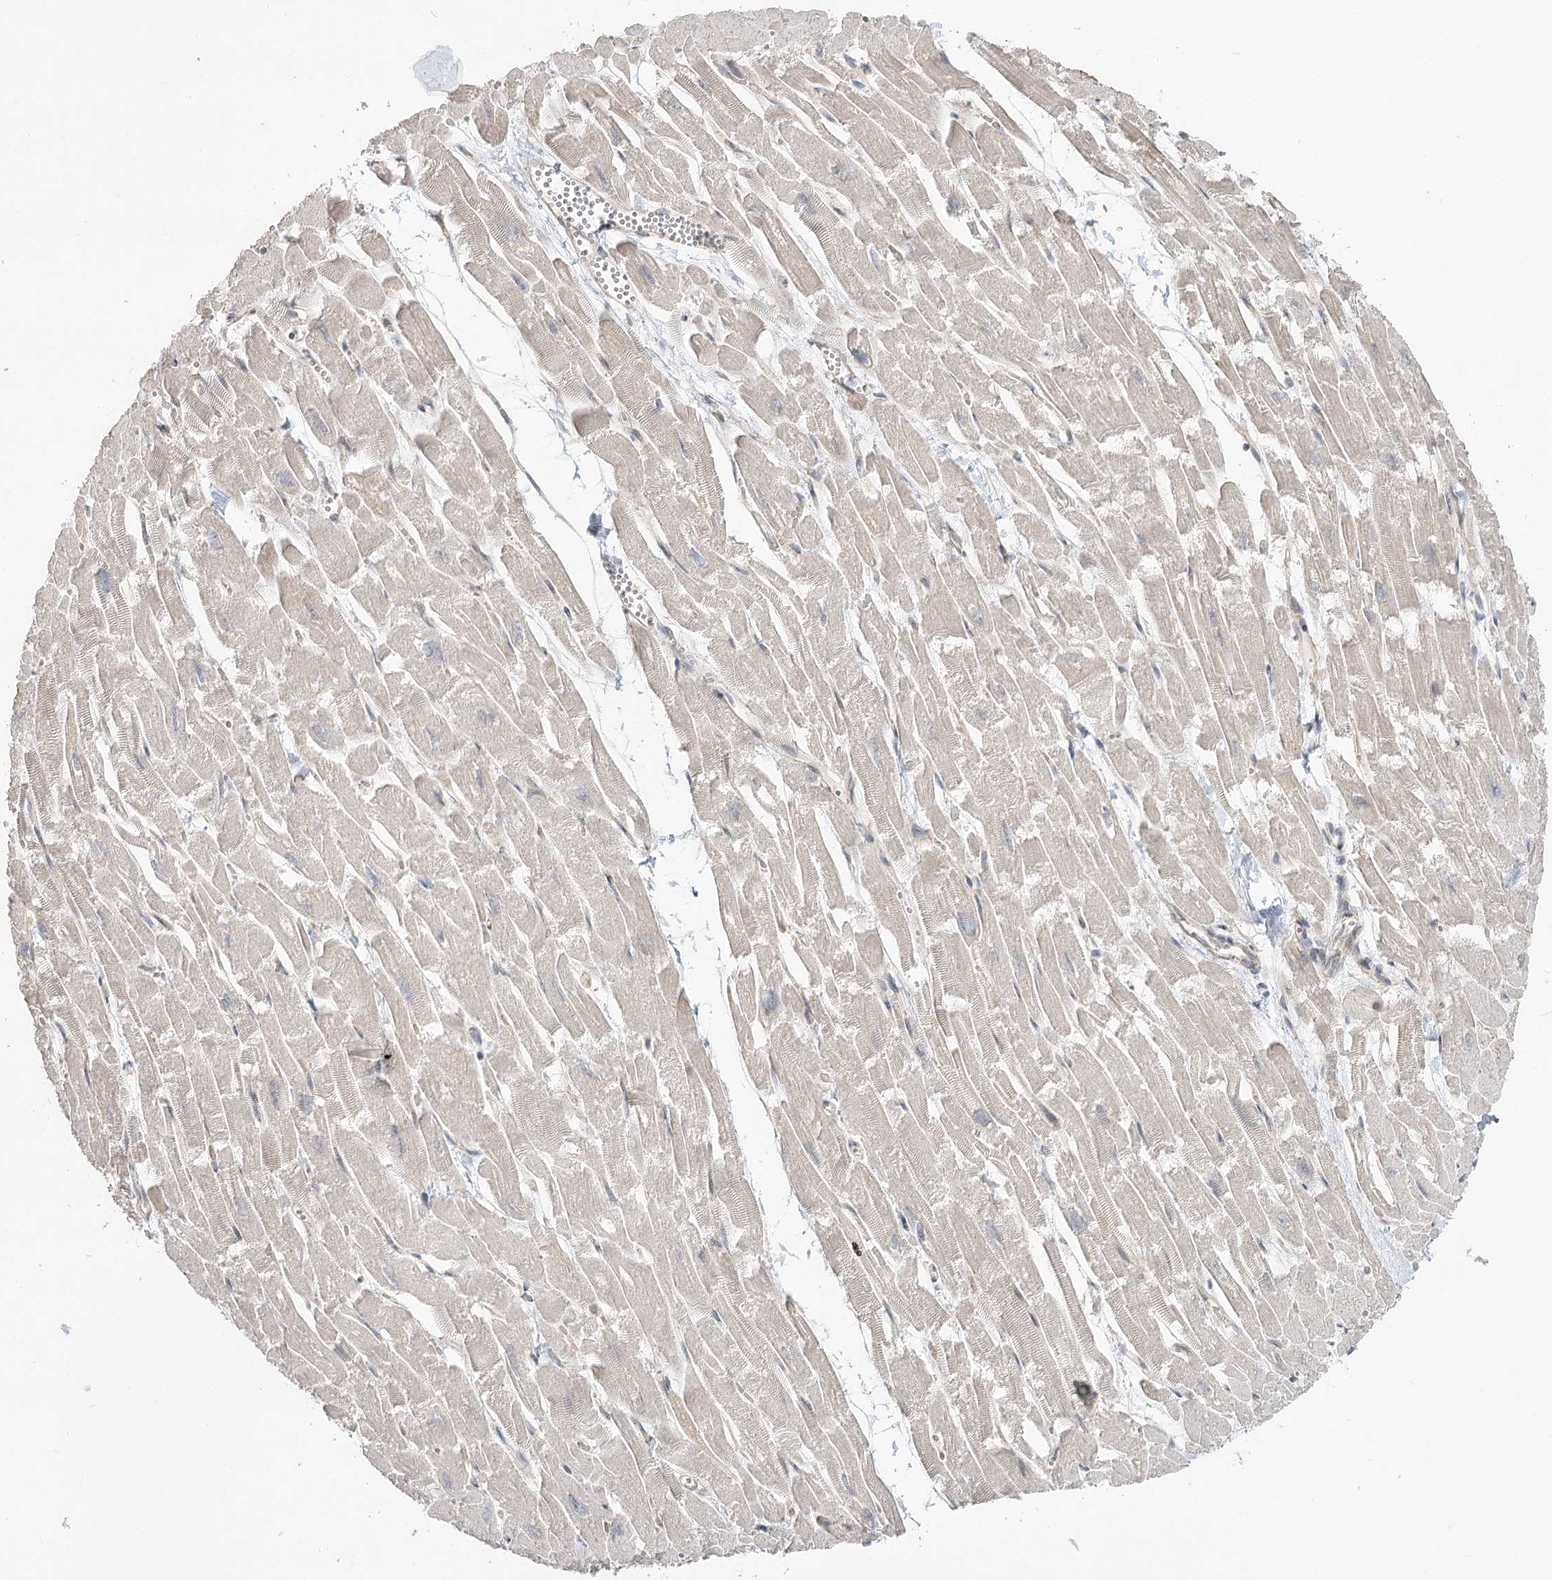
{"staining": {"intensity": "weak", "quantity": "25%-75%", "location": "cytoplasmic/membranous"}, "tissue": "heart muscle", "cell_type": "Cardiomyocytes", "image_type": "normal", "snomed": [{"axis": "morphology", "description": "Normal tissue, NOS"}, {"axis": "topography", "description": "Heart"}], "caption": "Protein positivity by IHC shows weak cytoplasmic/membranous positivity in about 25%-75% of cardiomyocytes in unremarkable heart muscle.", "gene": "GUCY2C", "patient": {"sex": "male", "age": 54}}